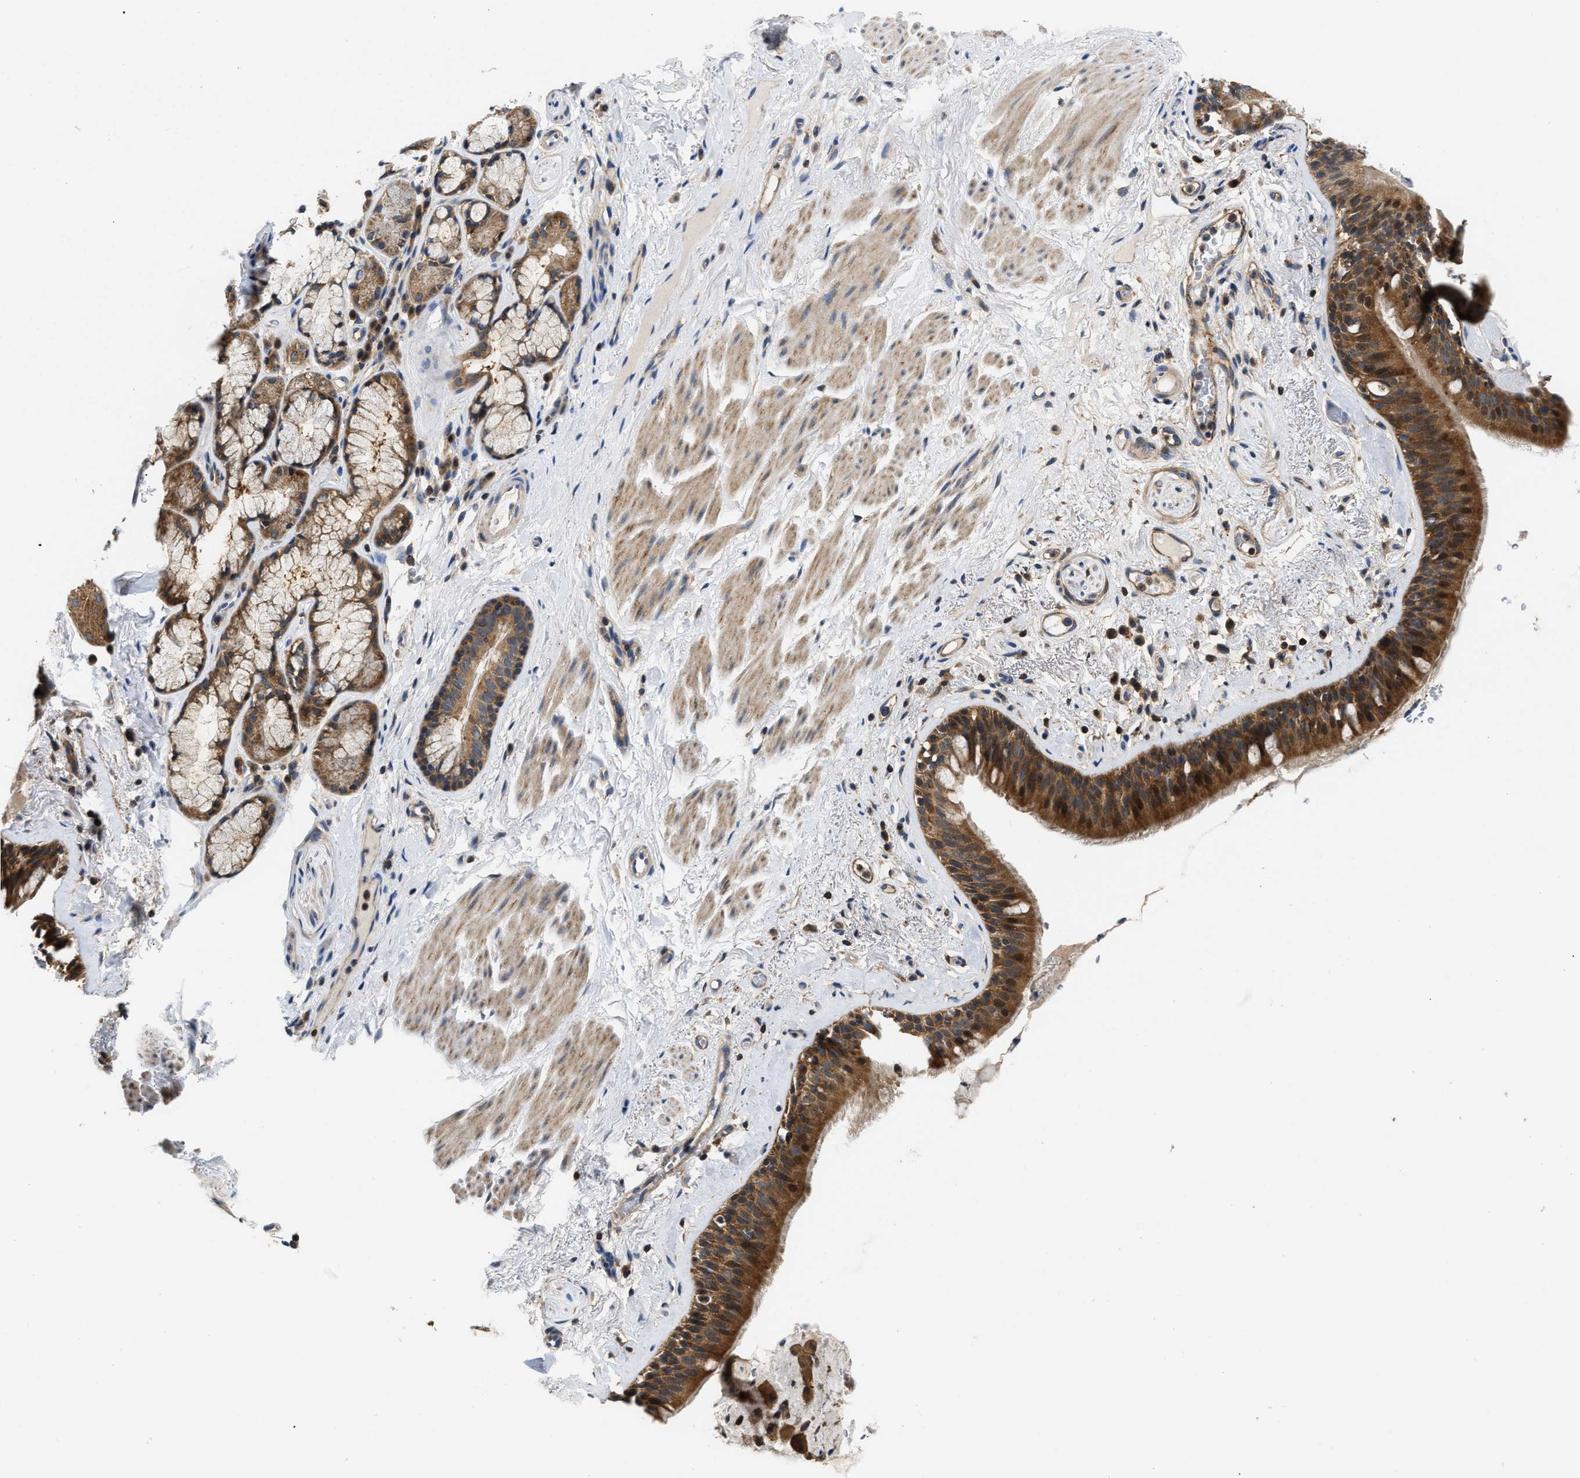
{"staining": {"intensity": "strong", "quantity": "25%-75%", "location": "cytoplasmic/membranous"}, "tissue": "bronchus", "cell_type": "Respiratory epithelial cells", "image_type": "normal", "snomed": [{"axis": "morphology", "description": "Normal tissue, NOS"}, {"axis": "topography", "description": "Cartilage tissue"}], "caption": "Bronchus stained with DAB immunohistochemistry shows high levels of strong cytoplasmic/membranous staining in about 25%-75% of respiratory epithelial cells.", "gene": "CCM2", "patient": {"sex": "female", "age": 63}}